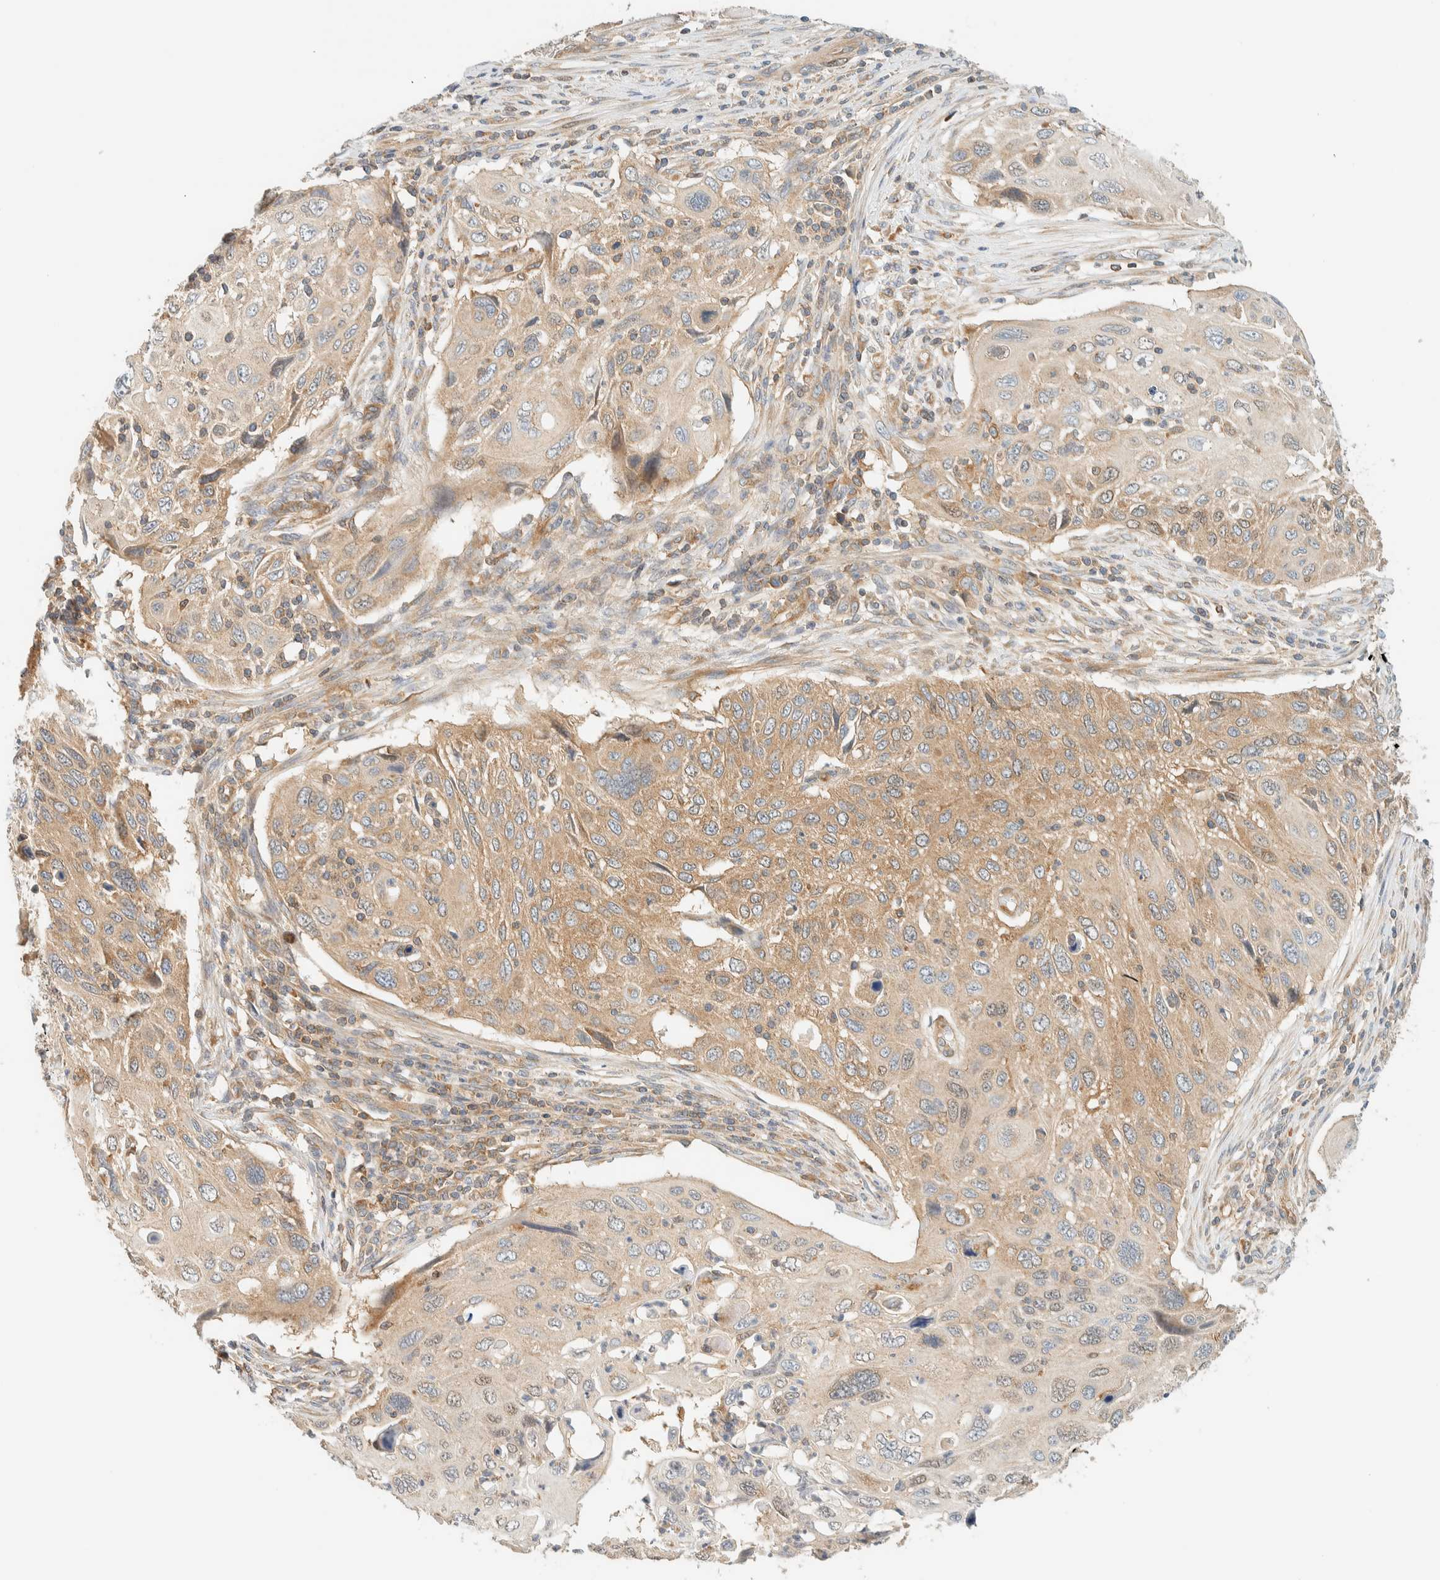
{"staining": {"intensity": "weak", "quantity": ">75%", "location": "cytoplasmic/membranous"}, "tissue": "cervical cancer", "cell_type": "Tumor cells", "image_type": "cancer", "snomed": [{"axis": "morphology", "description": "Squamous cell carcinoma, NOS"}, {"axis": "topography", "description": "Cervix"}], "caption": "Human squamous cell carcinoma (cervical) stained for a protein (brown) shows weak cytoplasmic/membranous positive staining in approximately >75% of tumor cells.", "gene": "ARFGEF1", "patient": {"sex": "female", "age": 70}}